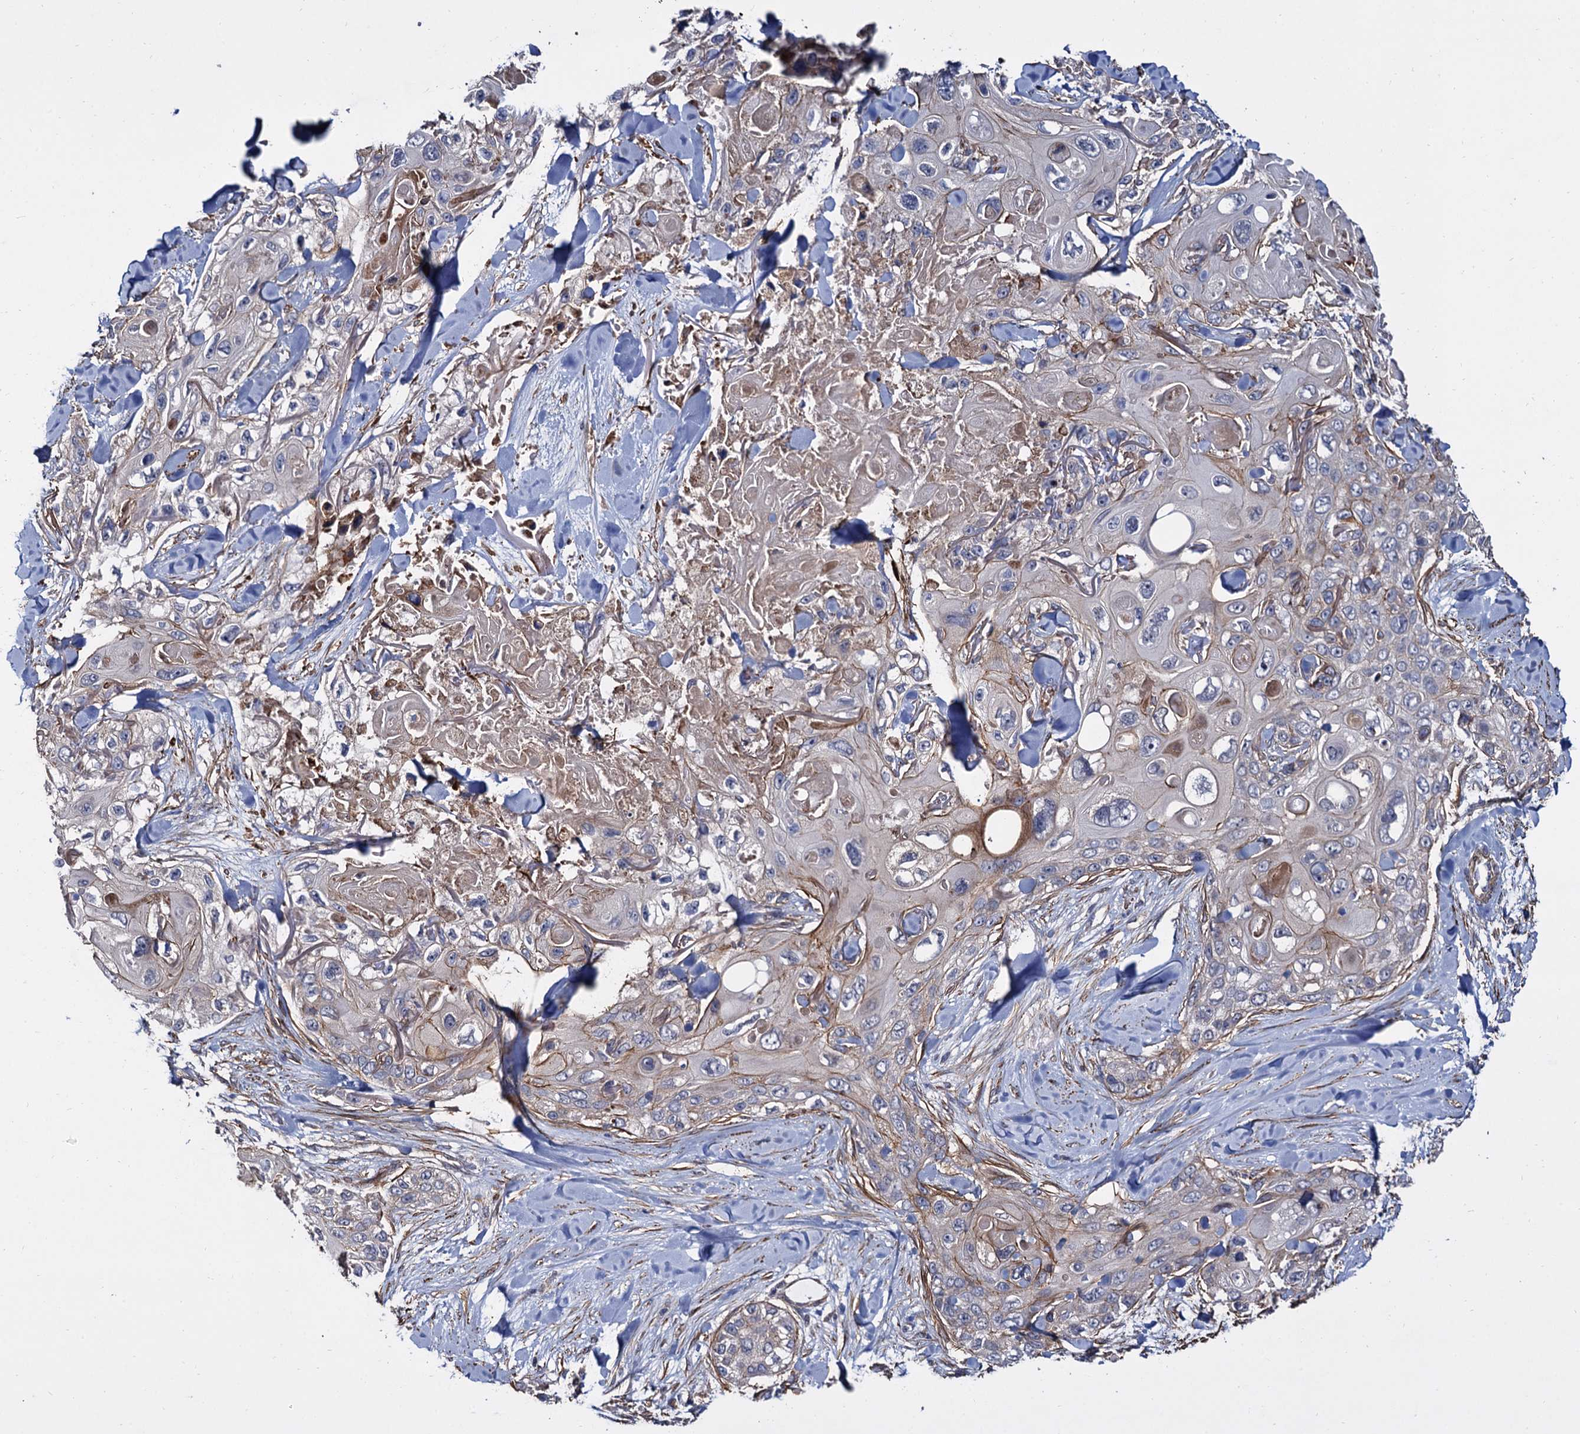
{"staining": {"intensity": "negative", "quantity": "none", "location": "none"}, "tissue": "skin cancer", "cell_type": "Tumor cells", "image_type": "cancer", "snomed": [{"axis": "morphology", "description": "Normal tissue, NOS"}, {"axis": "morphology", "description": "Squamous cell carcinoma, NOS"}, {"axis": "topography", "description": "Skin"}], "caption": "Human skin cancer stained for a protein using immunohistochemistry shows no positivity in tumor cells.", "gene": "ISM2", "patient": {"sex": "male", "age": 72}}